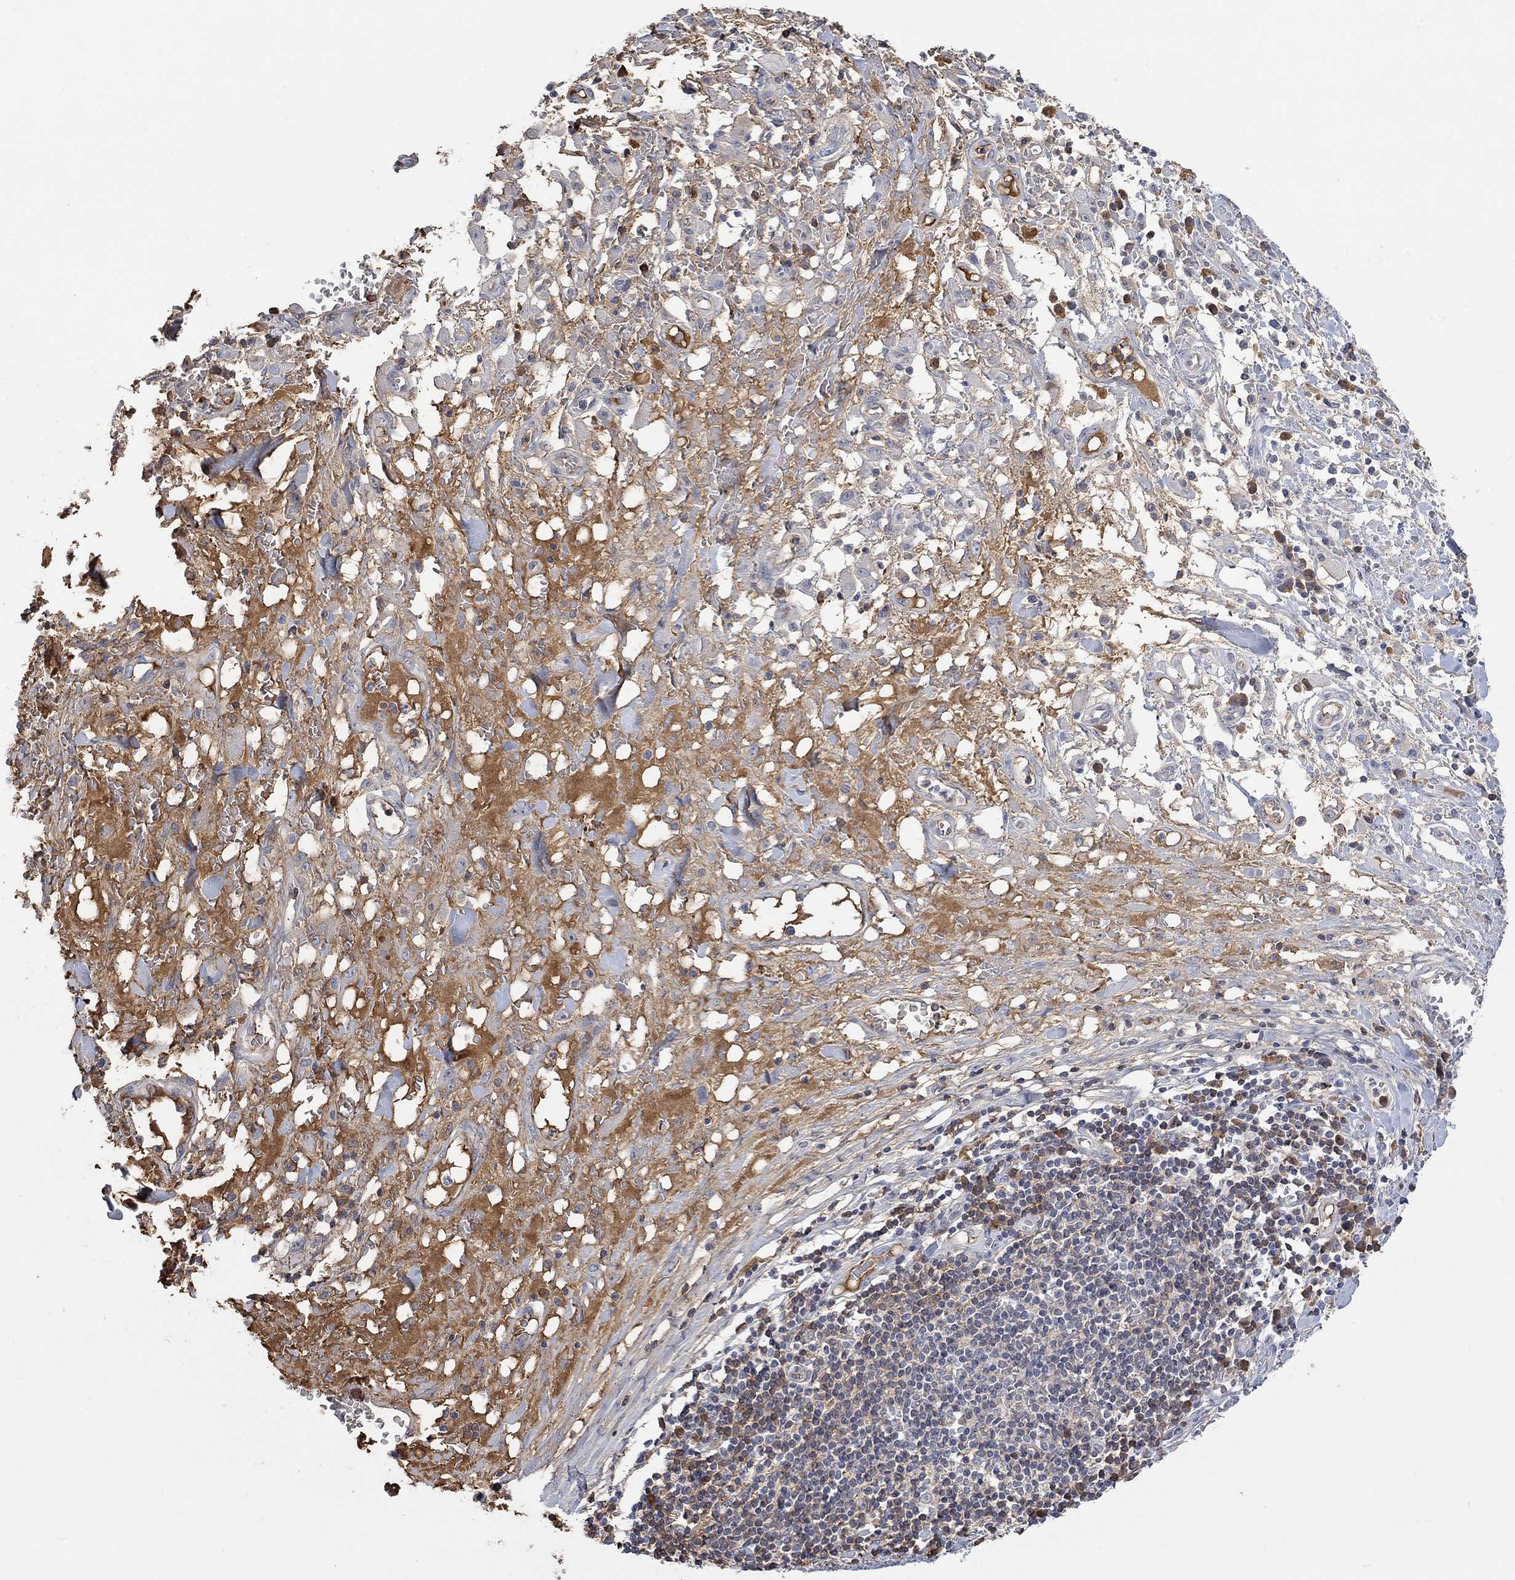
{"staining": {"intensity": "weak", "quantity": "<25%", "location": "cytoplasmic/membranous"}, "tissue": "melanoma", "cell_type": "Tumor cells", "image_type": "cancer", "snomed": [{"axis": "morphology", "description": "Malignant melanoma, NOS"}, {"axis": "topography", "description": "Skin"}], "caption": "High power microscopy histopathology image of an immunohistochemistry (IHC) image of melanoma, revealing no significant expression in tumor cells.", "gene": "MSTN", "patient": {"sex": "female", "age": 91}}